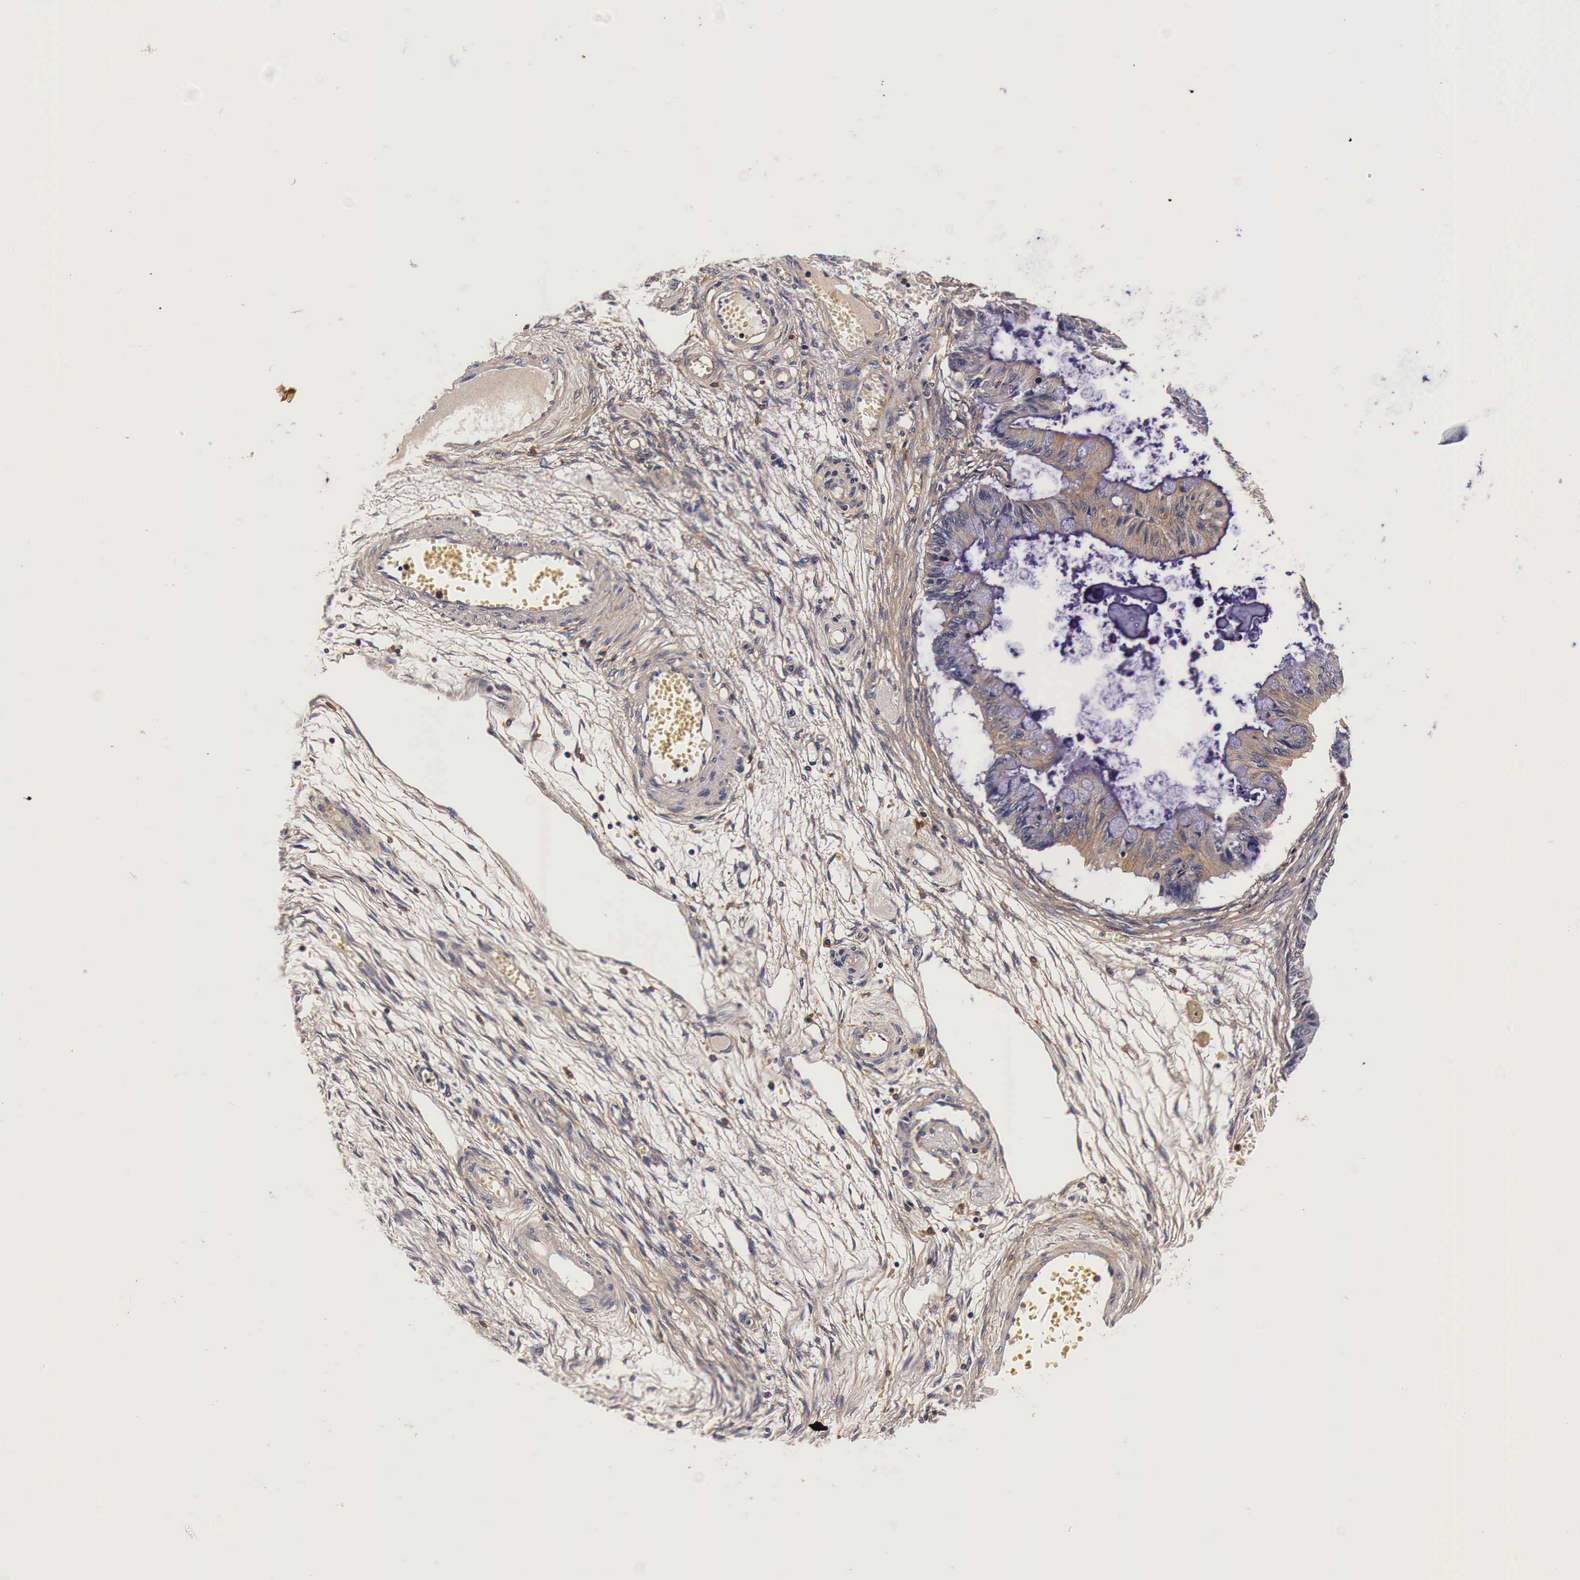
{"staining": {"intensity": "weak", "quantity": ">75%", "location": "cytoplasmic/membranous"}, "tissue": "ovarian cancer", "cell_type": "Tumor cells", "image_type": "cancer", "snomed": [{"axis": "morphology", "description": "Cystadenocarcinoma, mucinous, NOS"}, {"axis": "topography", "description": "Ovary"}], "caption": "Ovarian cancer (mucinous cystadenocarcinoma) tissue exhibits weak cytoplasmic/membranous staining in about >75% of tumor cells", "gene": "RP2", "patient": {"sex": "female", "age": 57}}